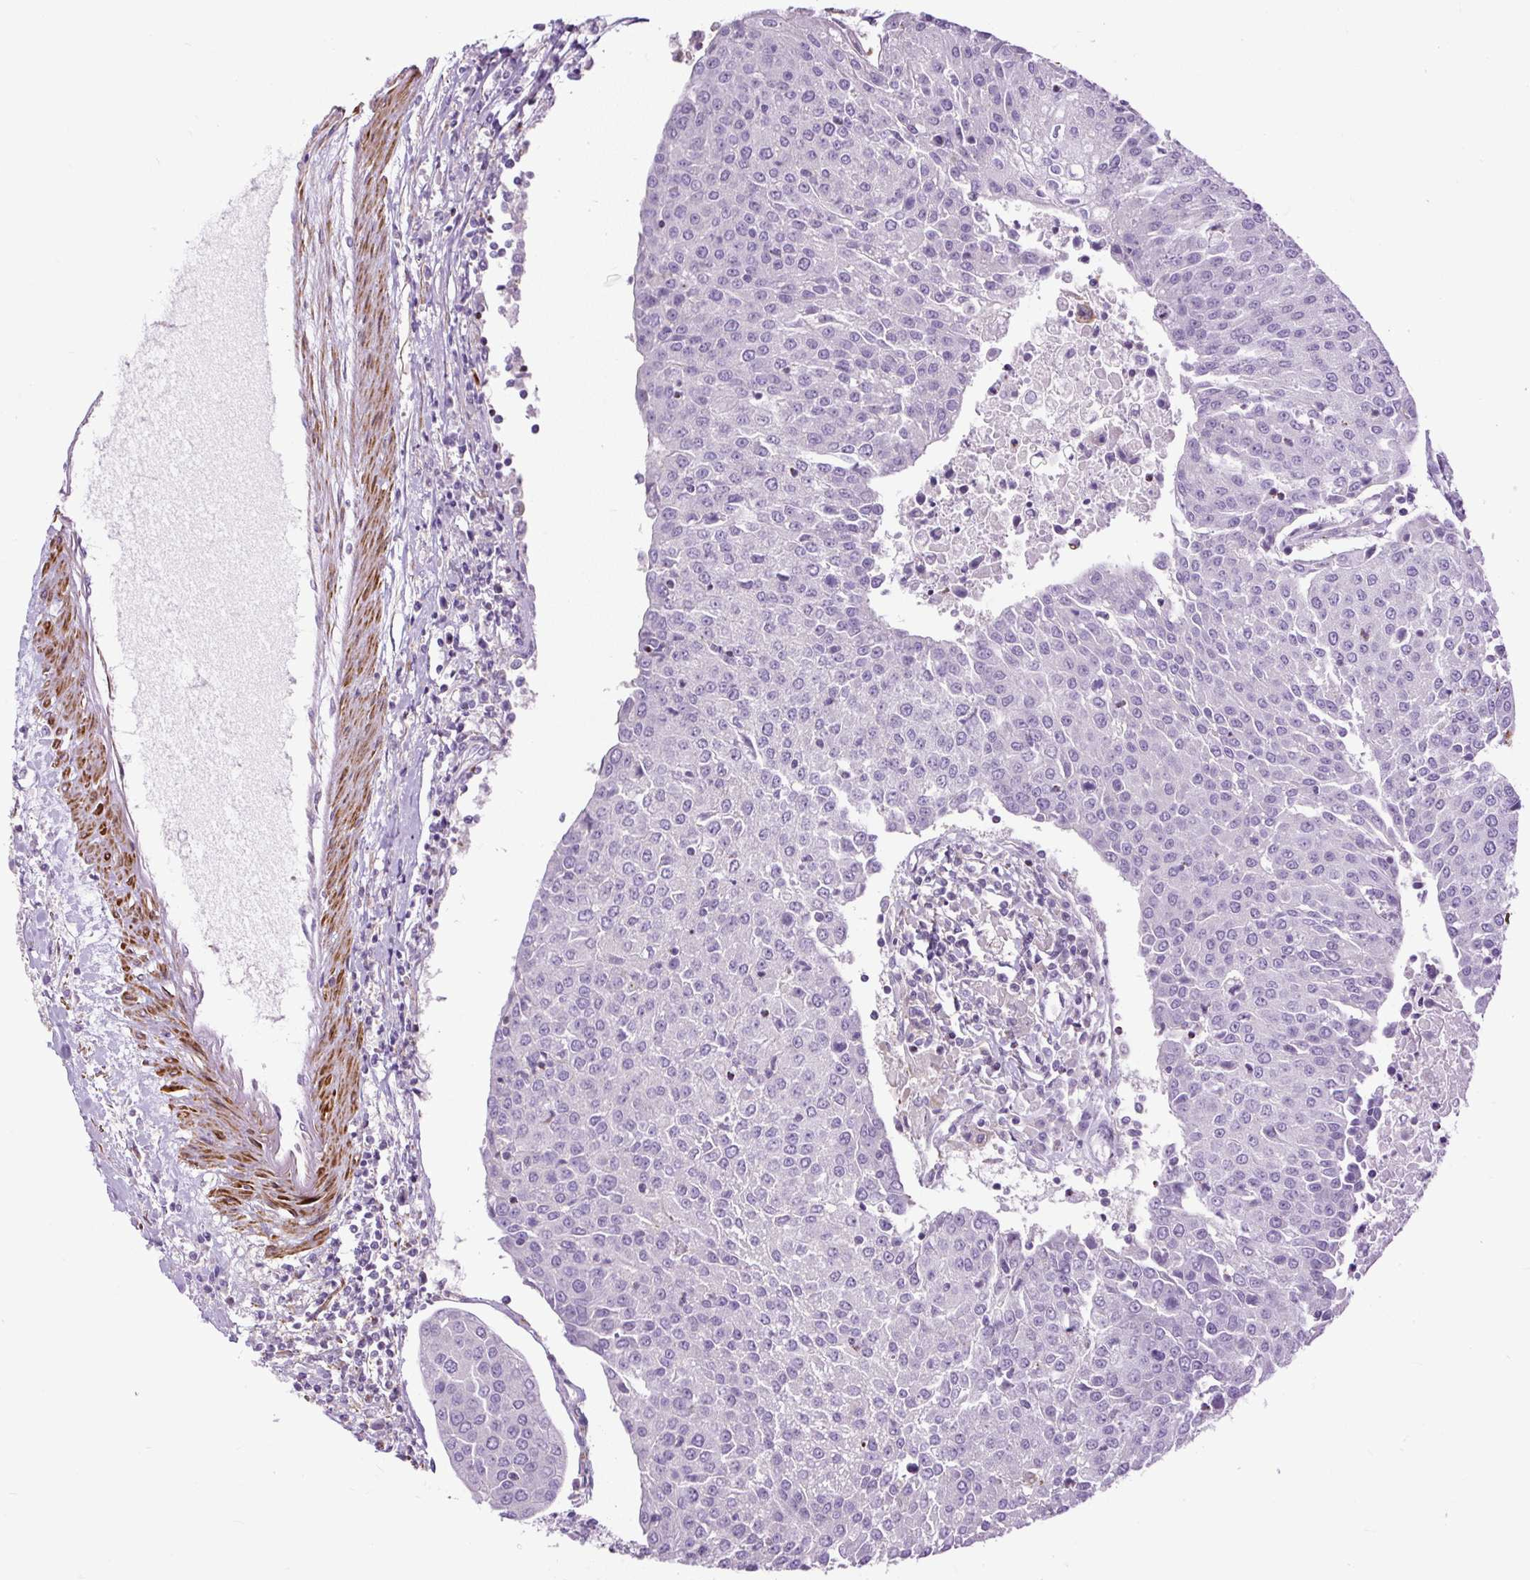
{"staining": {"intensity": "negative", "quantity": "none", "location": "none"}, "tissue": "urothelial cancer", "cell_type": "Tumor cells", "image_type": "cancer", "snomed": [{"axis": "morphology", "description": "Urothelial carcinoma, High grade"}, {"axis": "topography", "description": "Urinary bladder"}], "caption": "IHC histopathology image of neoplastic tissue: high-grade urothelial carcinoma stained with DAB demonstrates no significant protein staining in tumor cells. The staining was performed using DAB (3,3'-diaminobenzidine) to visualize the protein expression in brown, while the nuclei were stained in blue with hematoxylin (Magnification: 20x).", "gene": "ZNF197", "patient": {"sex": "female", "age": 85}}